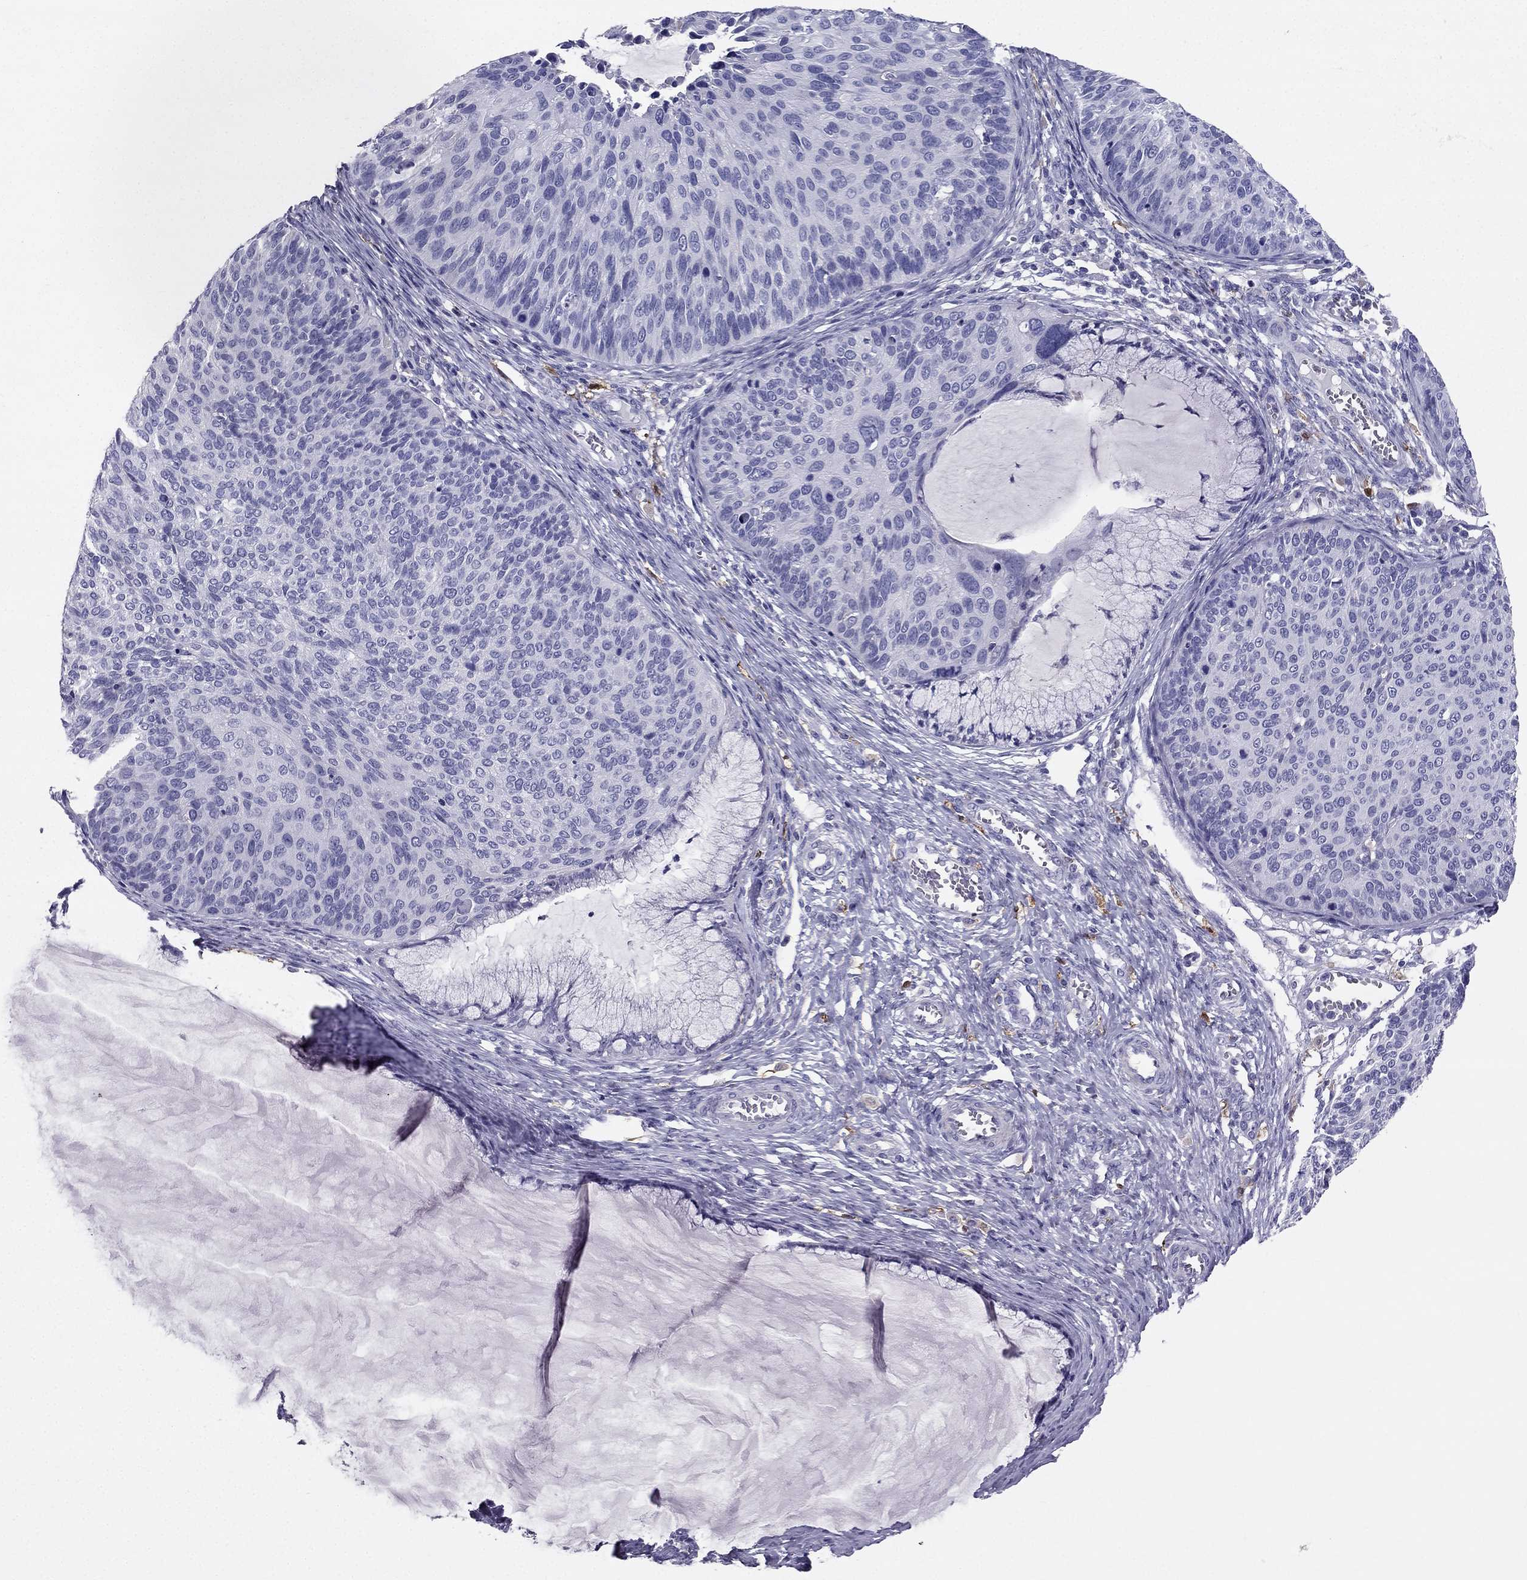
{"staining": {"intensity": "negative", "quantity": "none", "location": "none"}, "tissue": "cervical cancer", "cell_type": "Tumor cells", "image_type": "cancer", "snomed": [{"axis": "morphology", "description": "Squamous cell carcinoma, NOS"}, {"axis": "topography", "description": "Cervix"}], "caption": "Immunohistochemistry (IHC) image of neoplastic tissue: cervical cancer (squamous cell carcinoma) stained with DAB (3,3'-diaminobenzidine) demonstrates no significant protein positivity in tumor cells.", "gene": "LMTK3", "patient": {"sex": "female", "age": 36}}